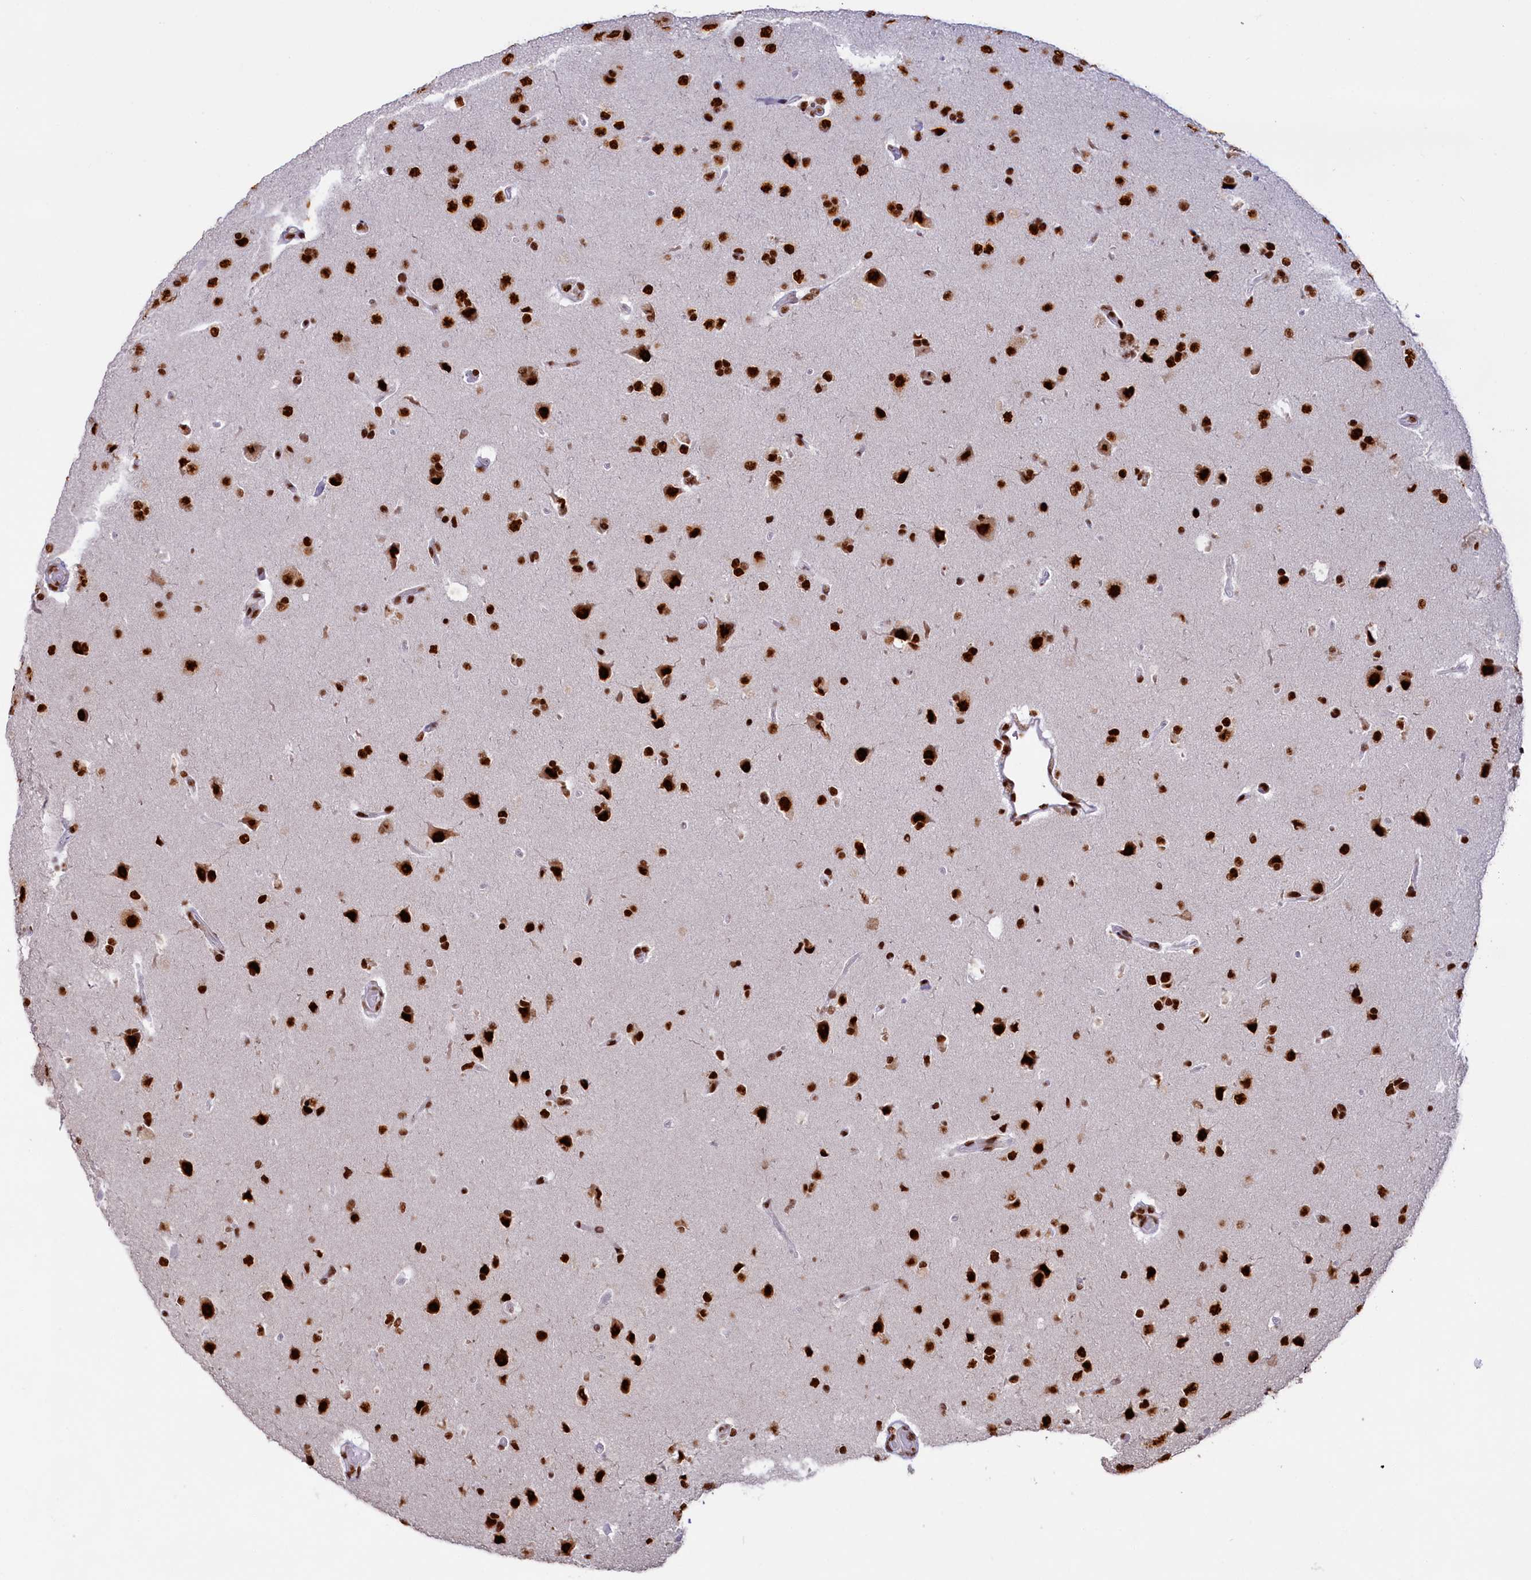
{"staining": {"intensity": "strong", "quantity": ">75%", "location": "nuclear"}, "tissue": "glioma", "cell_type": "Tumor cells", "image_type": "cancer", "snomed": [{"axis": "morphology", "description": "Glioma, malignant, High grade"}, {"axis": "topography", "description": "Brain"}], "caption": "Immunohistochemistry photomicrograph of glioma stained for a protein (brown), which displays high levels of strong nuclear staining in about >75% of tumor cells.", "gene": "SNRNP70", "patient": {"sex": "male", "age": 72}}